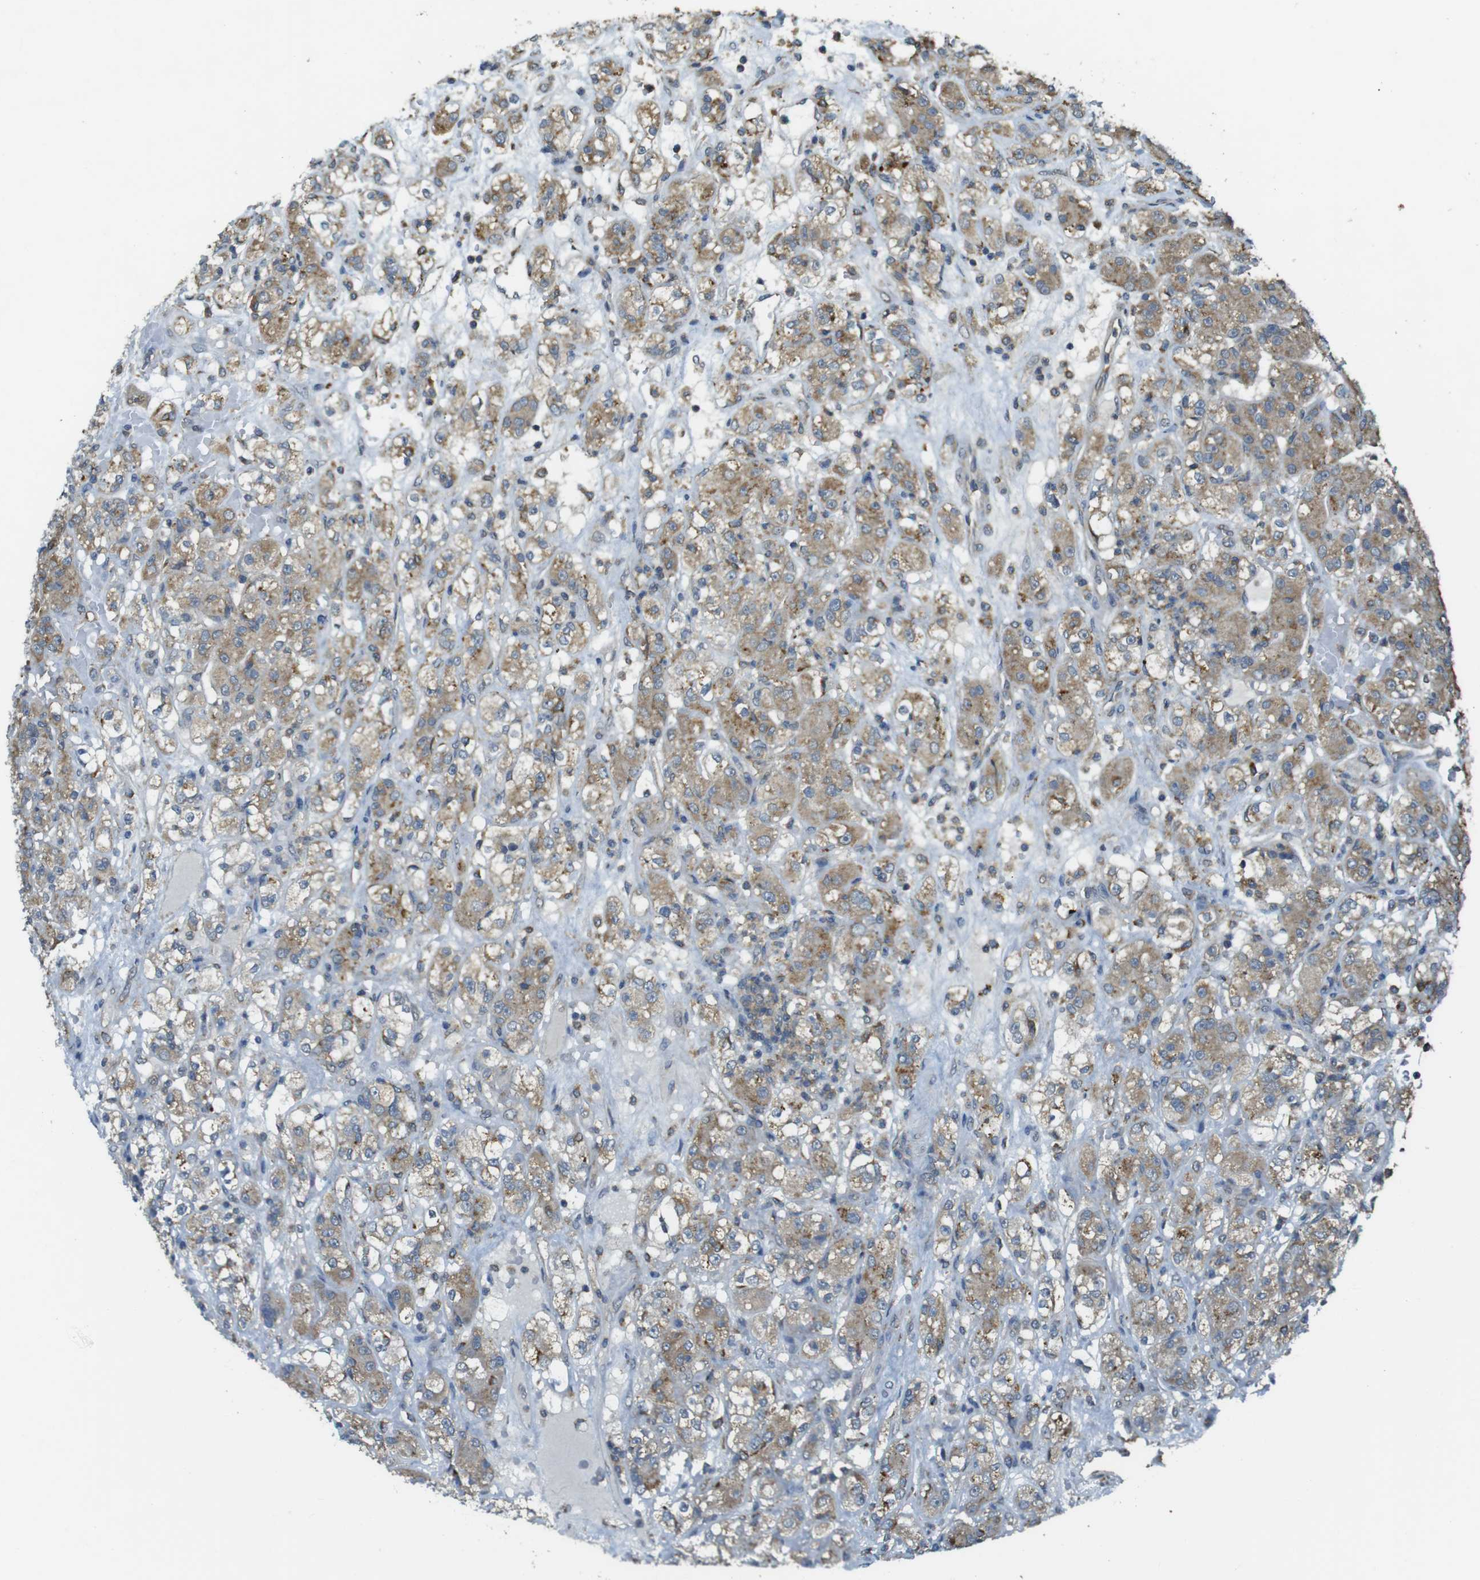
{"staining": {"intensity": "moderate", "quantity": ">75%", "location": "cytoplasmic/membranous"}, "tissue": "renal cancer", "cell_type": "Tumor cells", "image_type": "cancer", "snomed": [{"axis": "morphology", "description": "Normal tissue, NOS"}, {"axis": "morphology", "description": "Adenocarcinoma, NOS"}, {"axis": "topography", "description": "Kidney"}], "caption": "An immunohistochemistry (IHC) image of neoplastic tissue is shown. Protein staining in brown shows moderate cytoplasmic/membranous positivity in renal cancer within tumor cells.", "gene": "BRI3BP", "patient": {"sex": "male", "age": 61}}